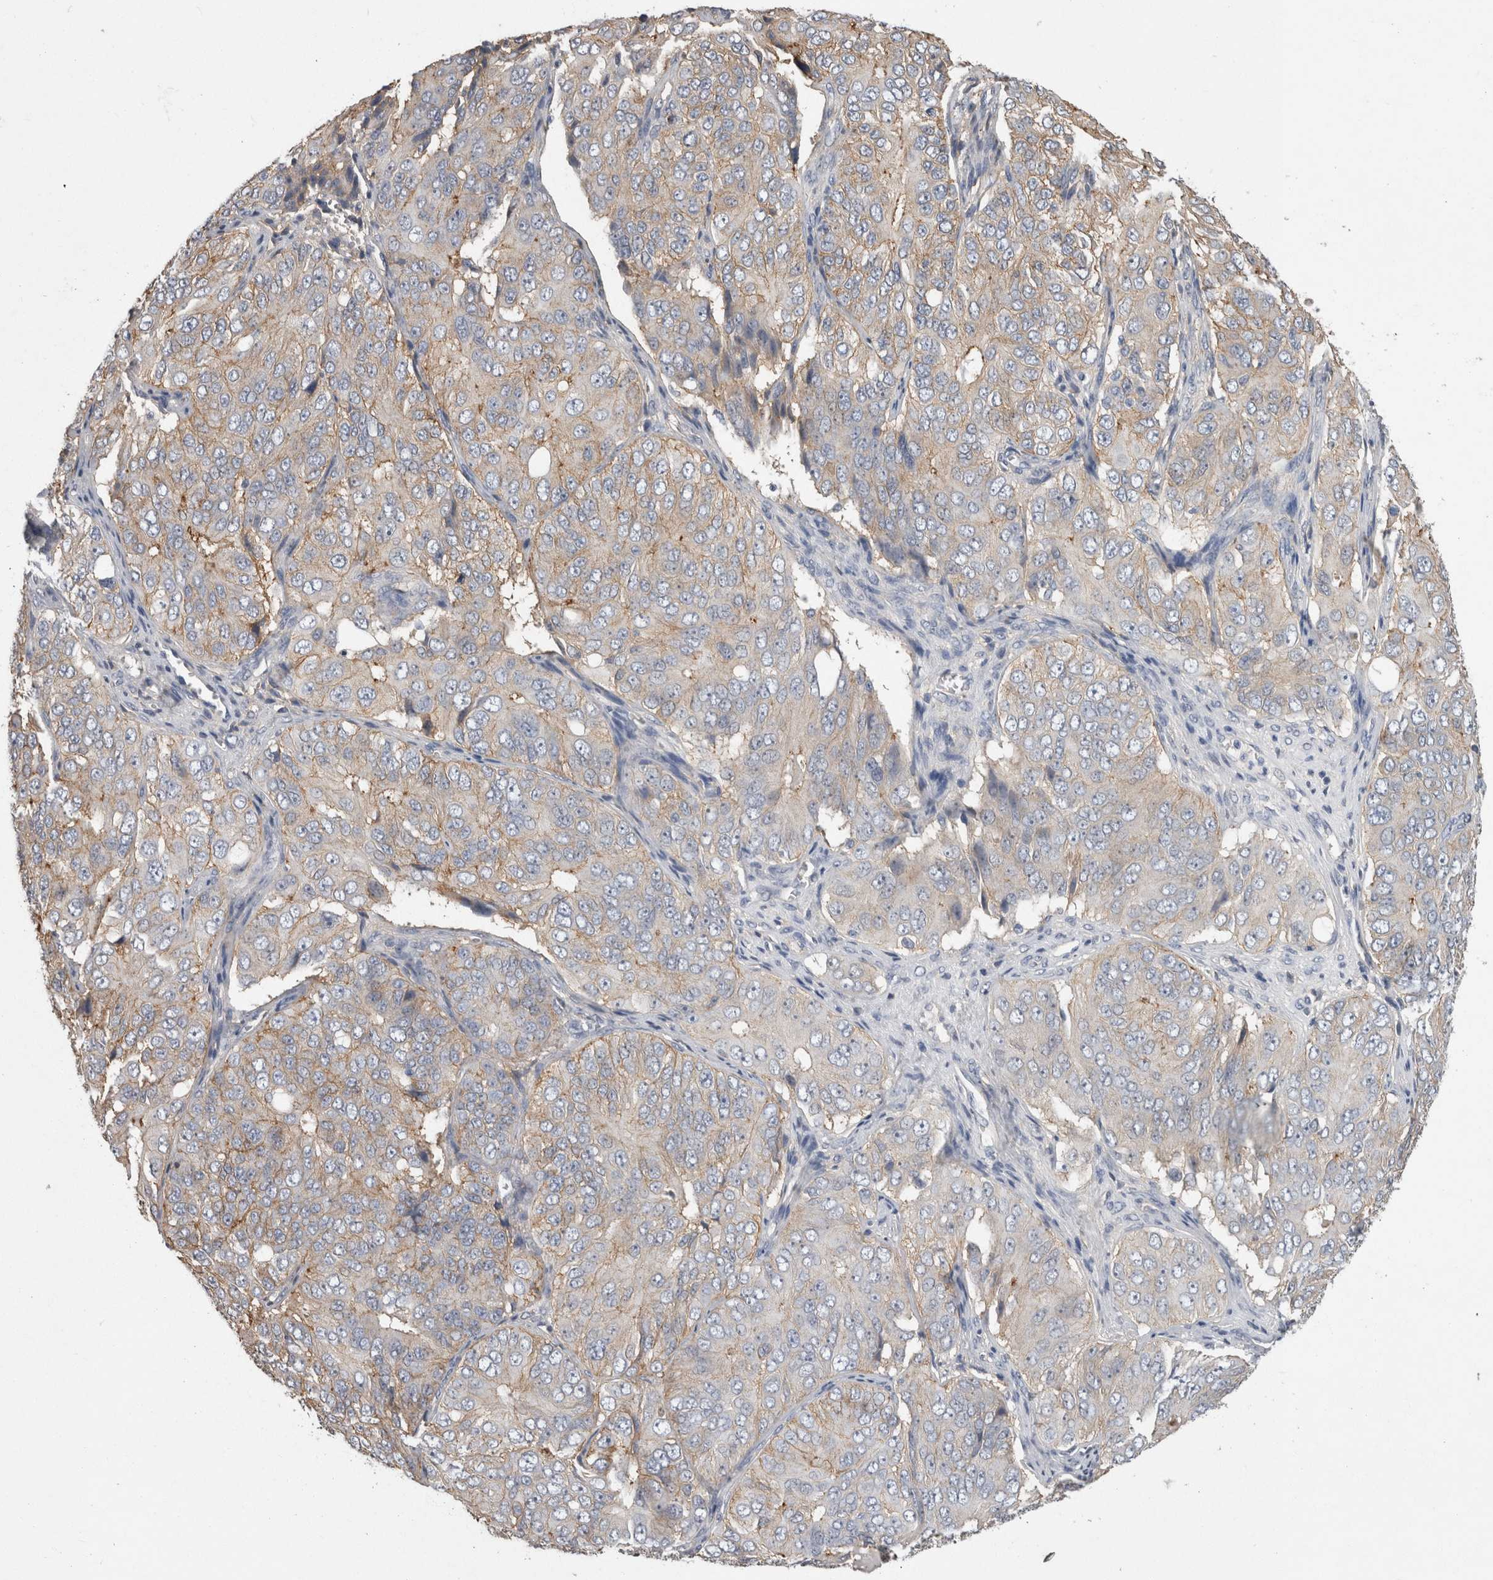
{"staining": {"intensity": "moderate", "quantity": "<25%", "location": "cytoplasmic/membranous"}, "tissue": "ovarian cancer", "cell_type": "Tumor cells", "image_type": "cancer", "snomed": [{"axis": "morphology", "description": "Carcinoma, endometroid"}, {"axis": "topography", "description": "Ovary"}], "caption": "Endometroid carcinoma (ovarian) was stained to show a protein in brown. There is low levels of moderate cytoplasmic/membranous positivity in approximately <25% of tumor cells.", "gene": "NECTIN2", "patient": {"sex": "female", "age": 51}}